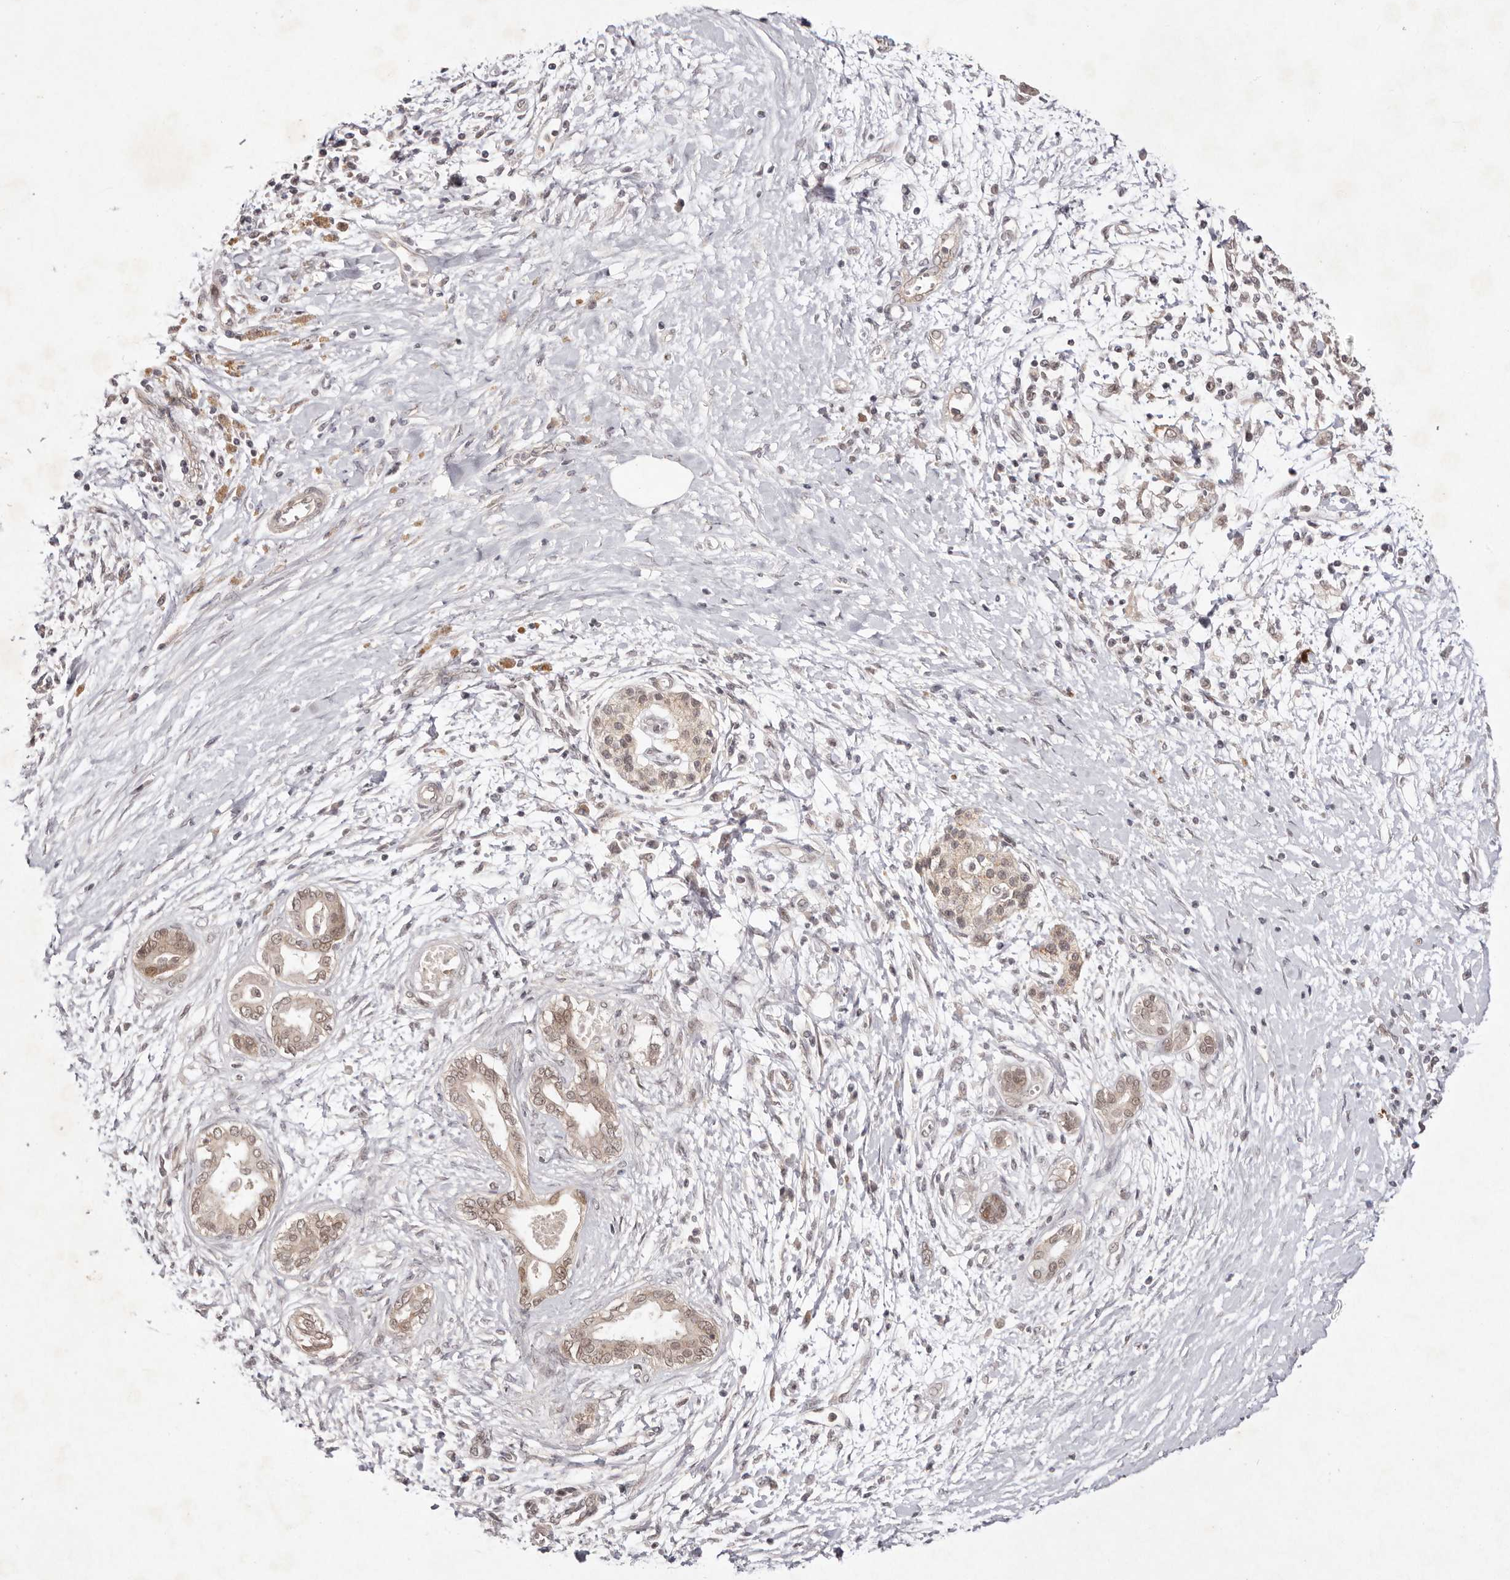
{"staining": {"intensity": "moderate", "quantity": ">75%", "location": "cytoplasmic/membranous,nuclear"}, "tissue": "pancreatic cancer", "cell_type": "Tumor cells", "image_type": "cancer", "snomed": [{"axis": "morphology", "description": "Adenocarcinoma, NOS"}, {"axis": "topography", "description": "Pancreas"}], "caption": "Pancreatic cancer (adenocarcinoma) was stained to show a protein in brown. There is medium levels of moderate cytoplasmic/membranous and nuclear staining in approximately >75% of tumor cells.", "gene": "BUD31", "patient": {"sex": "male", "age": 58}}